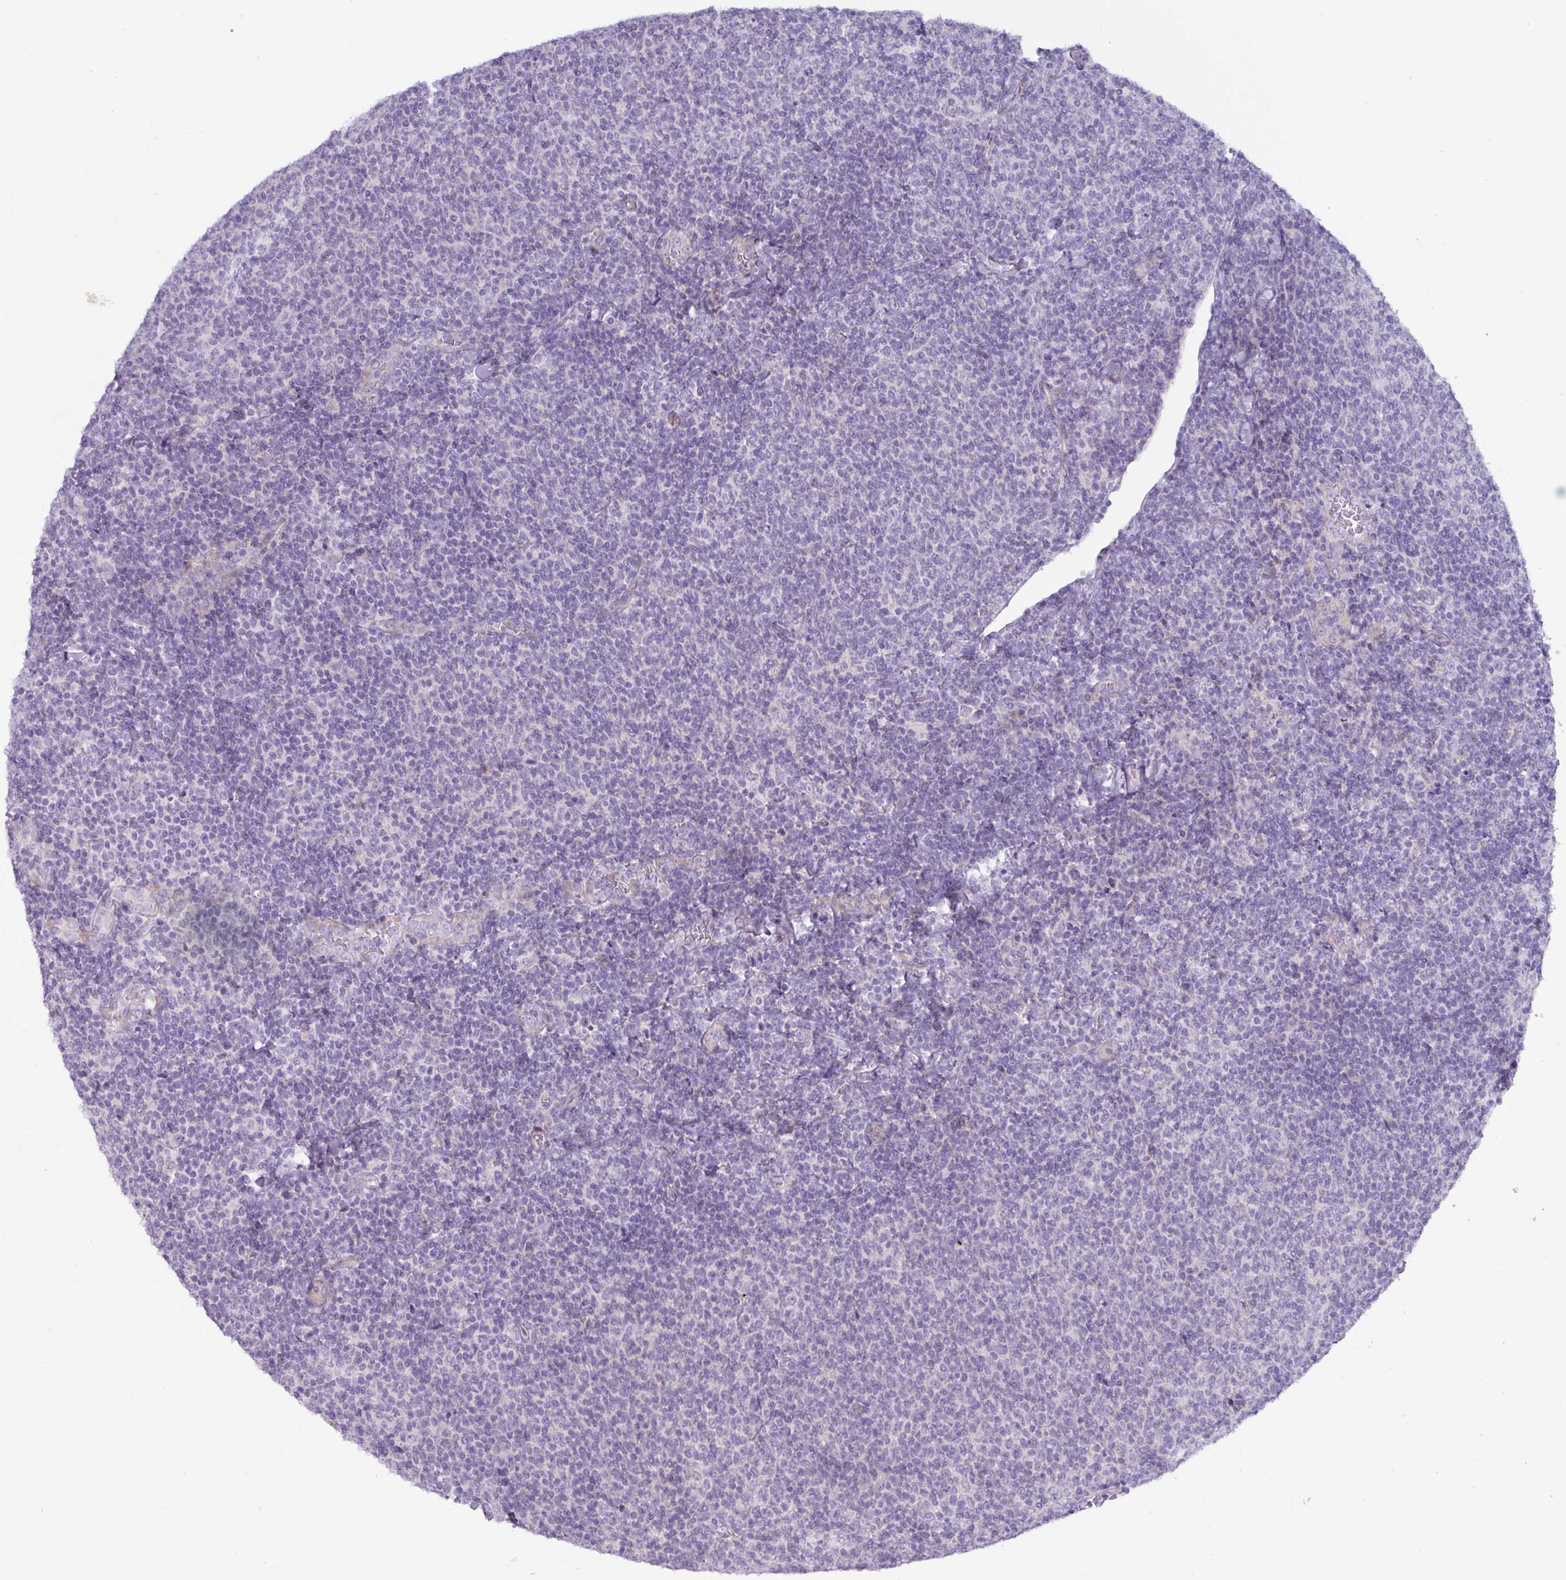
{"staining": {"intensity": "negative", "quantity": "none", "location": "none"}, "tissue": "lymphoma", "cell_type": "Tumor cells", "image_type": "cancer", "snomed": [{"axis": "morphology", "description": "Malignant lymphoma, non-Hodgkin's type, Low grade"}, {"axis": "topography", "description": "Lymph node"}], "caption": "Tumor cells show no significant staining in lymphoma.", "gene": "RGS16", "patient": {"sex": "male", "age": 52}}